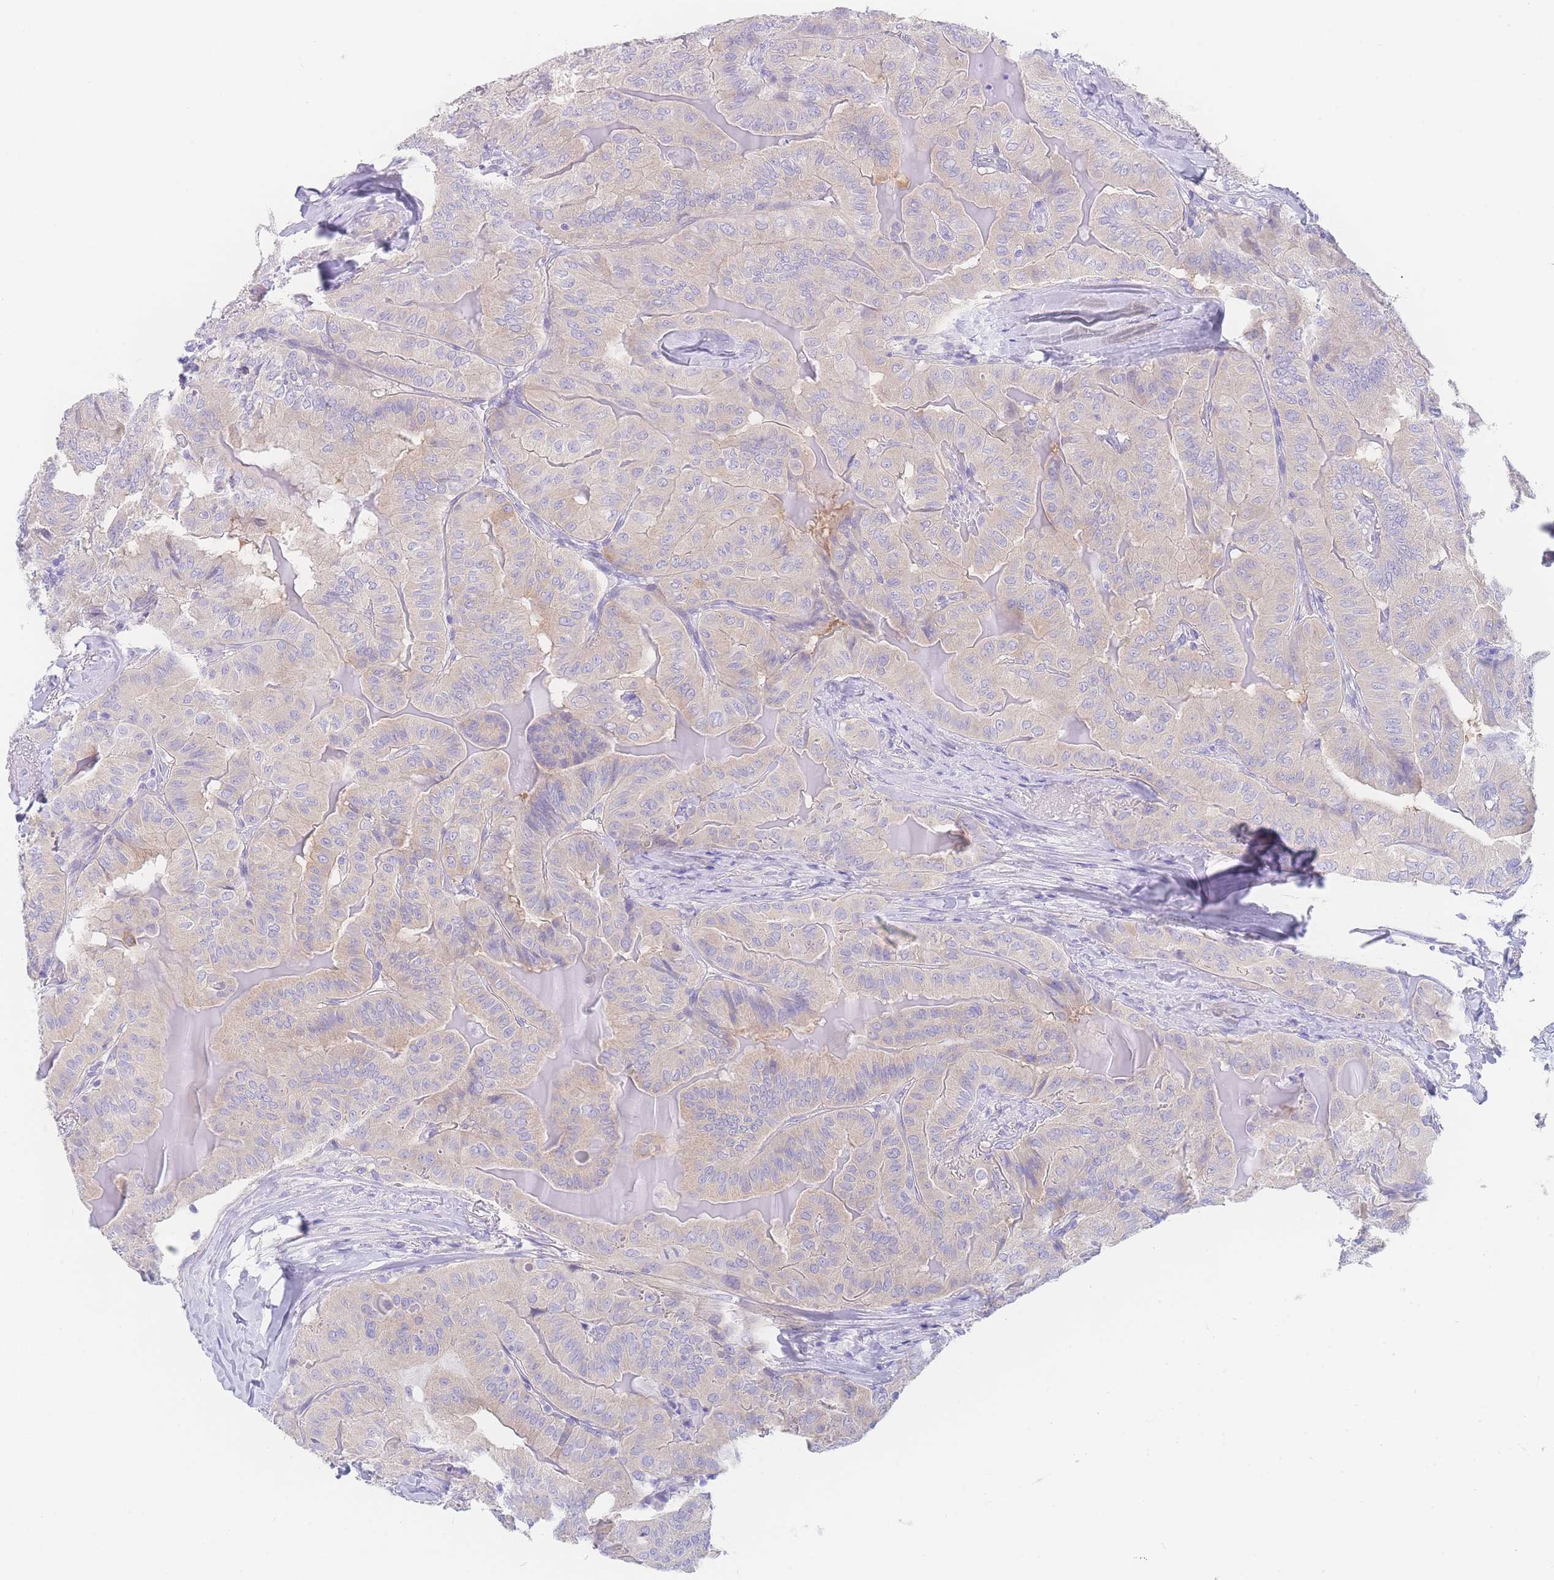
{"staining": {"intensity": "negative", "quantity": "none", "location": "none"}, "tissue": "thyroid cancer", "cell_type": "Tumor cells", "image_type": "cancer", "snomed": [{"axis": "morphology", "description": "Papillary adenocarcinoma, NOS"}, {"axis": "topography", "description": "Thyroid gland"}], "caption": "This histopathology image is of thyroid papillary adenocarcinoma stained with immunohistochemistry to label a protein in brown with the nuclei are counter-stained blue. There is no expression in tumor cells.", "gene": "LZTFL1", "patient": {"sex": "female", "age": 68}}